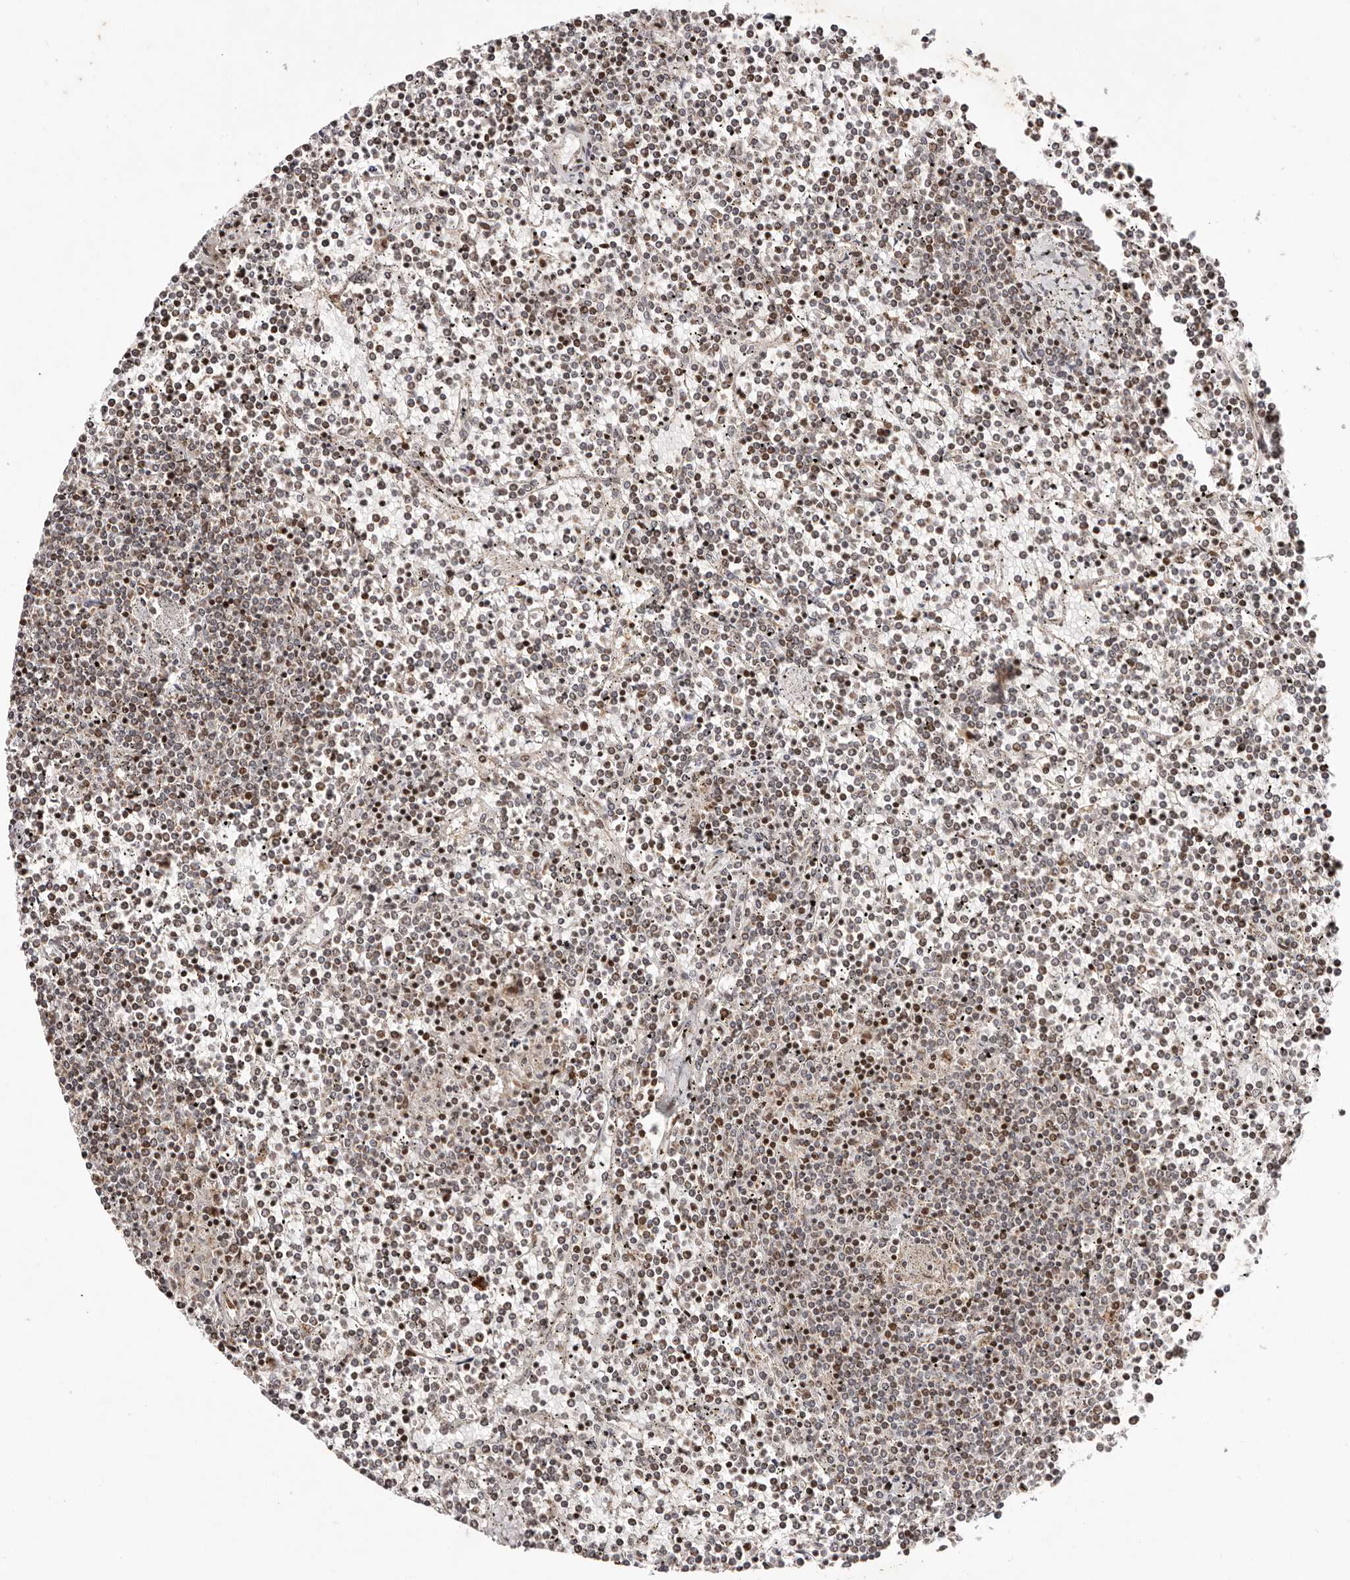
{"staining": {"intensity": "moderate", "quantity": "25%-75%", "location": "nuclear"}, "tissue": "lymphoma", "cell_type": "Tumor cells", "image_type": "cancer", "snomed": [{"axis": "morphology", "description": "Malignant lymphoma, non-Hodgkin's type, Low grade"}, {"axis": "topography", "description": "Spleen"}], "caption": "This is an image of immunohistochemistry staining of lymphoma, which shows moderate staining in the nuclear of tumor cells.", "gene": "HIVEP3", "patient": {"sex": "female", "age": 19}}